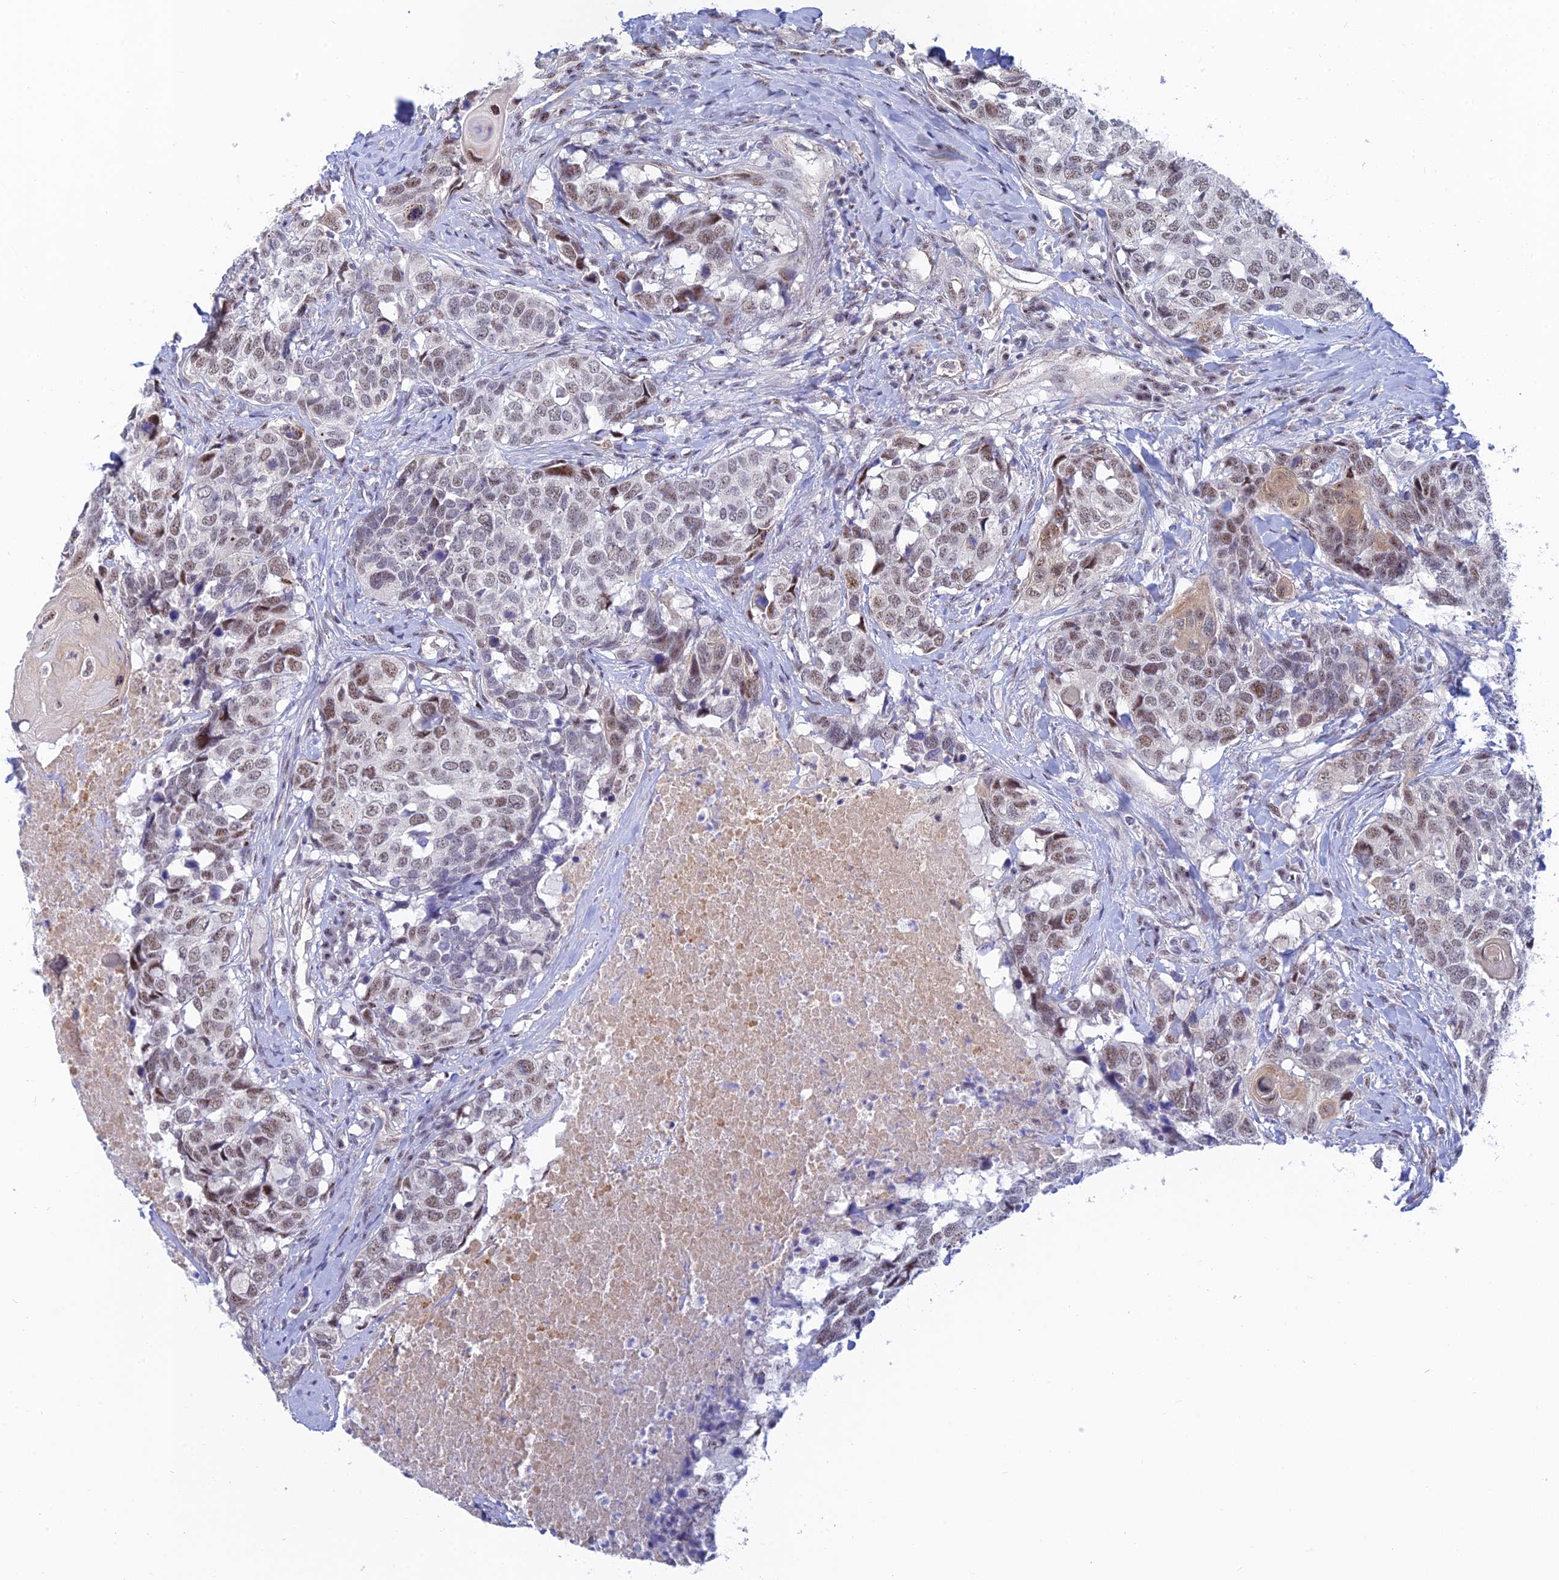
{"staining": {"intensity": "weak", "quantity": ">75%", "location": "nuclear"}, "tissue": "head and neck cancer", "cell_type": "Tumor cells", "image_type": "cancer", "snomed": [{"axis": "morphology", "description": "Squamous cell carcinoma, NOS"}, {"axis": "topography", "description": "Head-Neck"}], "caption": "An IHC photomicrograph of neoplastic tissue is shown. Protein staining in brown labels weak nuclear positivity in head and neck squamous cell carcinoma within tumor cells.", "gene": "CFAP92", "patient": {"sex": "male", "age": 66}}